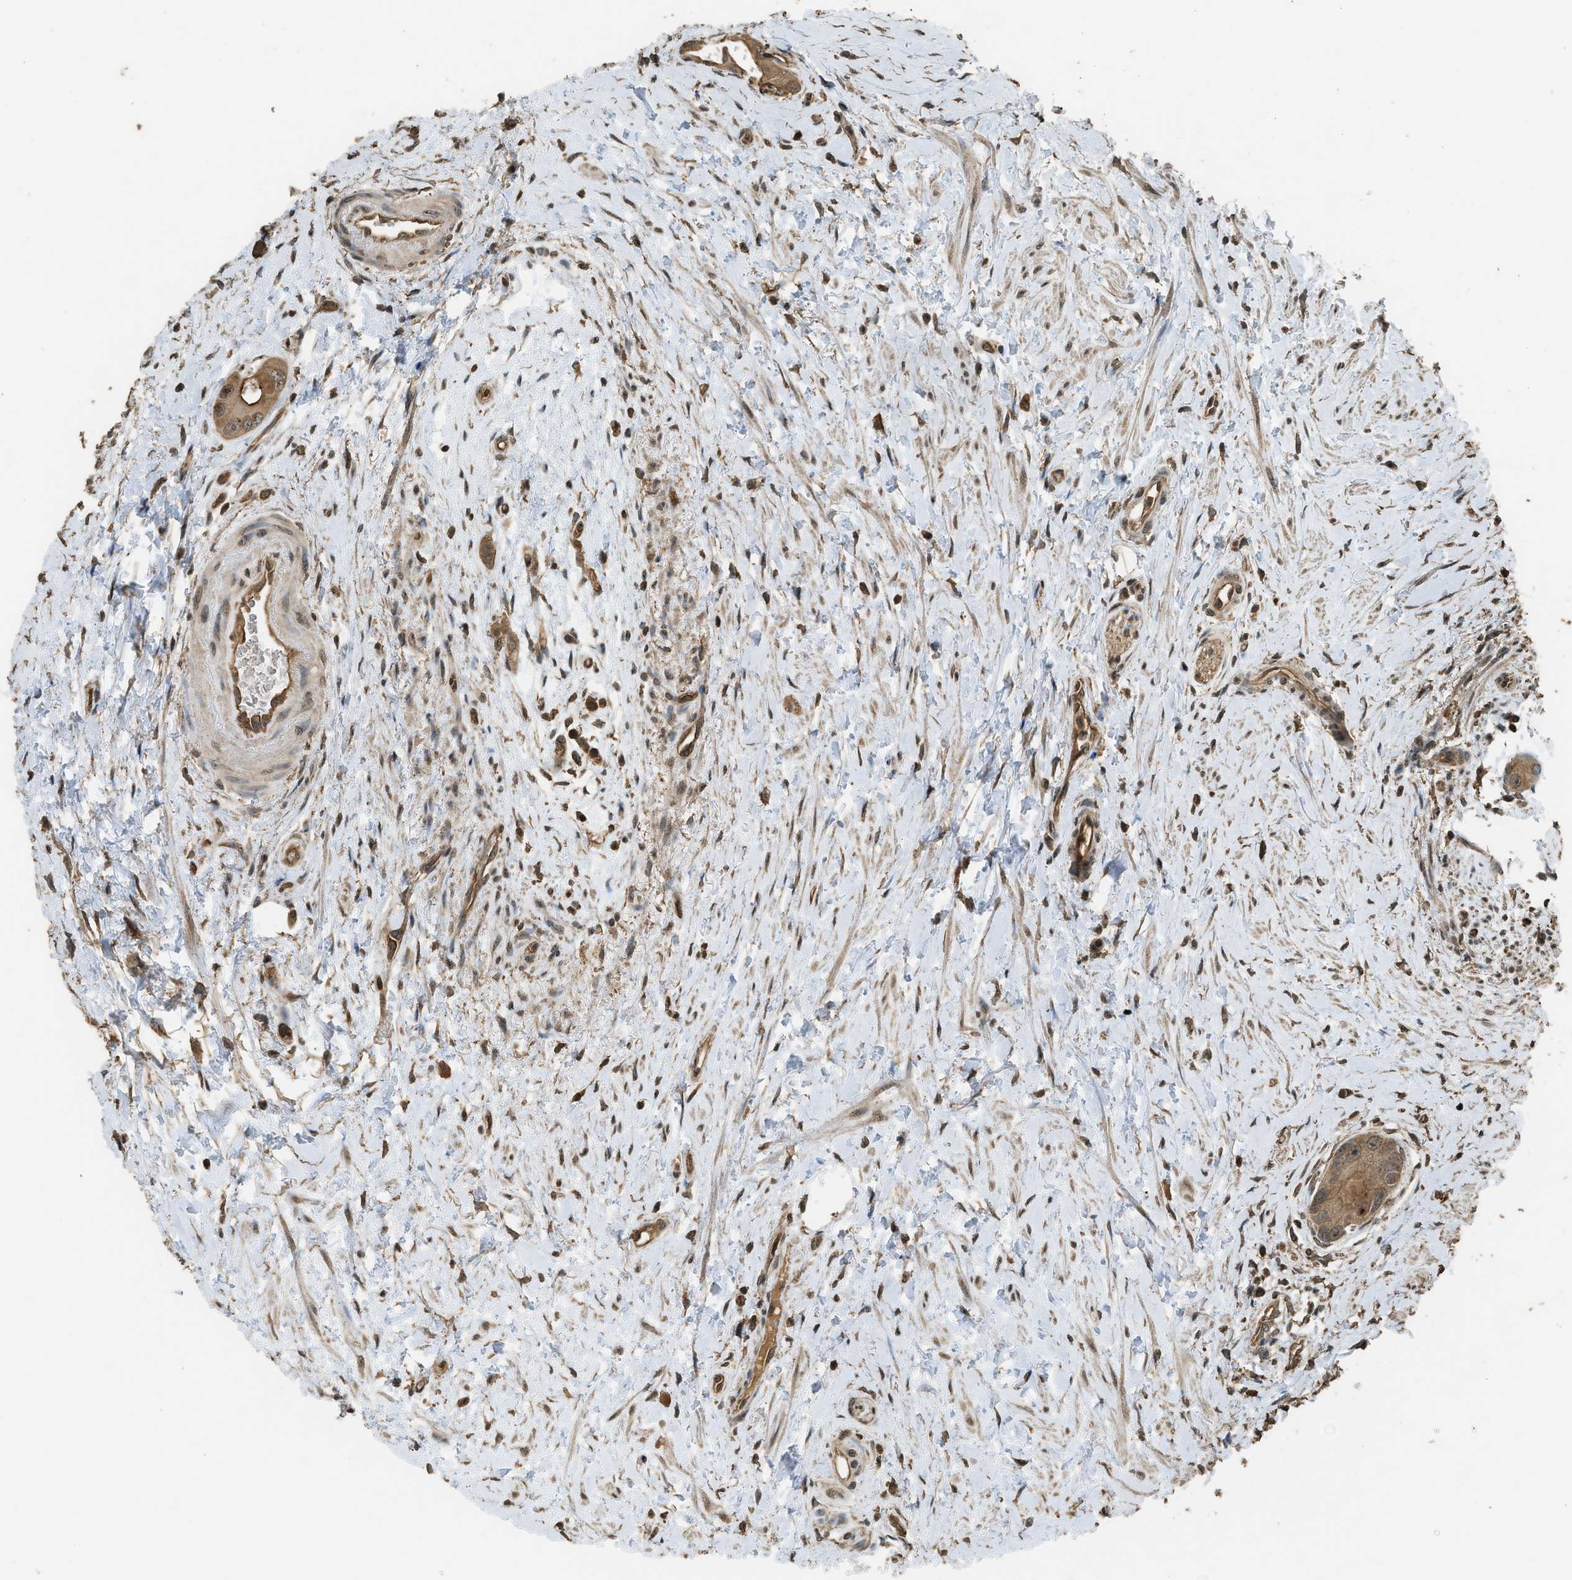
{"staining": {"intensity": "moderate", "quantity": ">75%", "location": "cytoplasmic/membranous"}, "tissue": "colorectal cancer", "cell_type": "Tumor cells", "image_type": "cancer", "snomed": [{"axis": "morphology", "description": "Adenocarcinoma, NOS"}, {"axis": "topography", "description": "Rectum"}], "caption": "A brown stain highlights moderate cytoplasmic/membranous staining of a protein in human colorectal cancer tumor cells. Immunohistochemistry (ihc) stains the protein in brown and the nuclei are stained blue.", "gene": "MYBL2", "patient": {"sex": "male", "age": 51}}